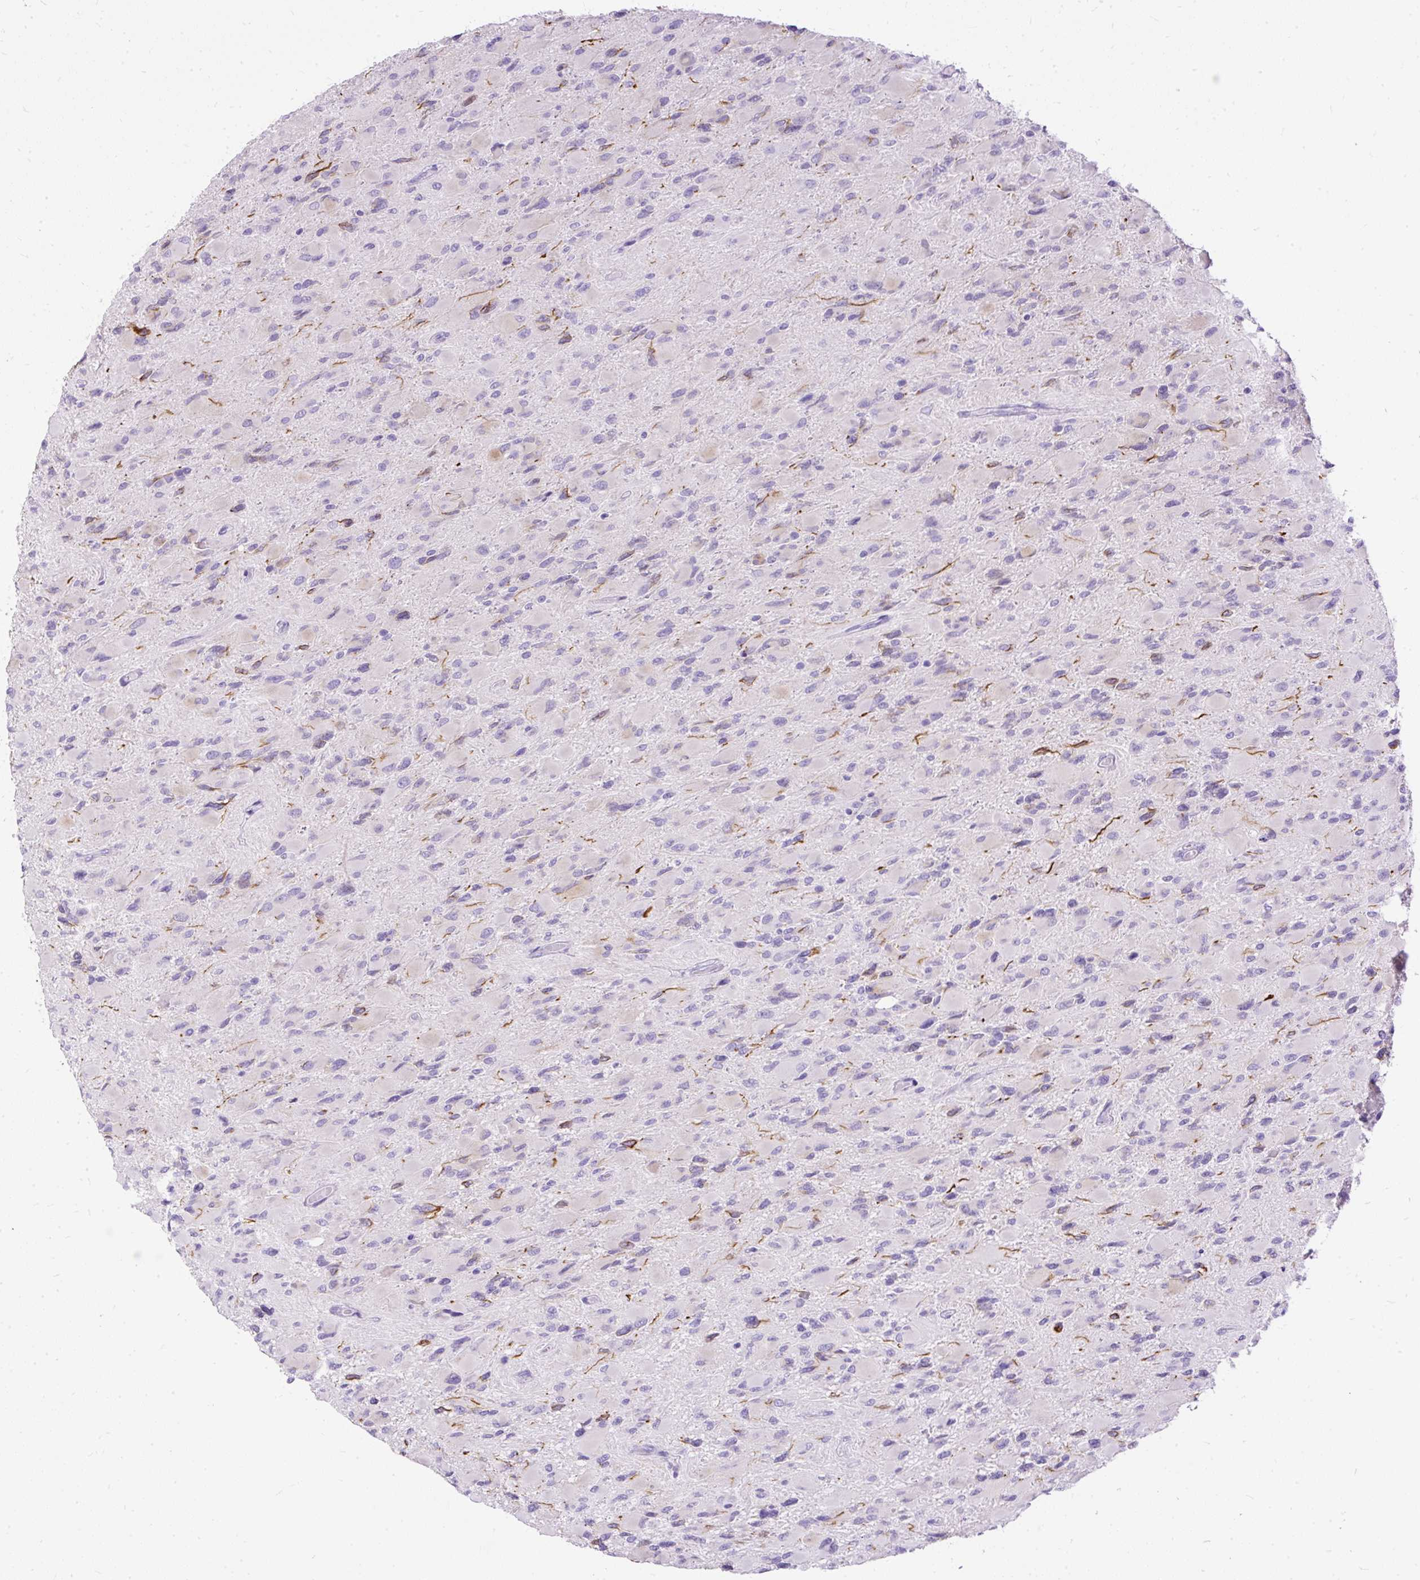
{"staining": {"intensity": "negative", "quantity": "none", "location": "none"}, "tissue": "glioma", "cell_type": "Tumor cells", "image_type": "cancer", "snomed": [{"axis": "morphology", "description": "Glioma, malignant, High grade"}, {"axis": "topography", "description": "Cerebral cortex"}], "caption": "This is an IHC image of high-grade glioma (malignant). There is no expression in tumor cells.", "gene": "HEY1", "patient": {"sex": "female", "age": 36}}